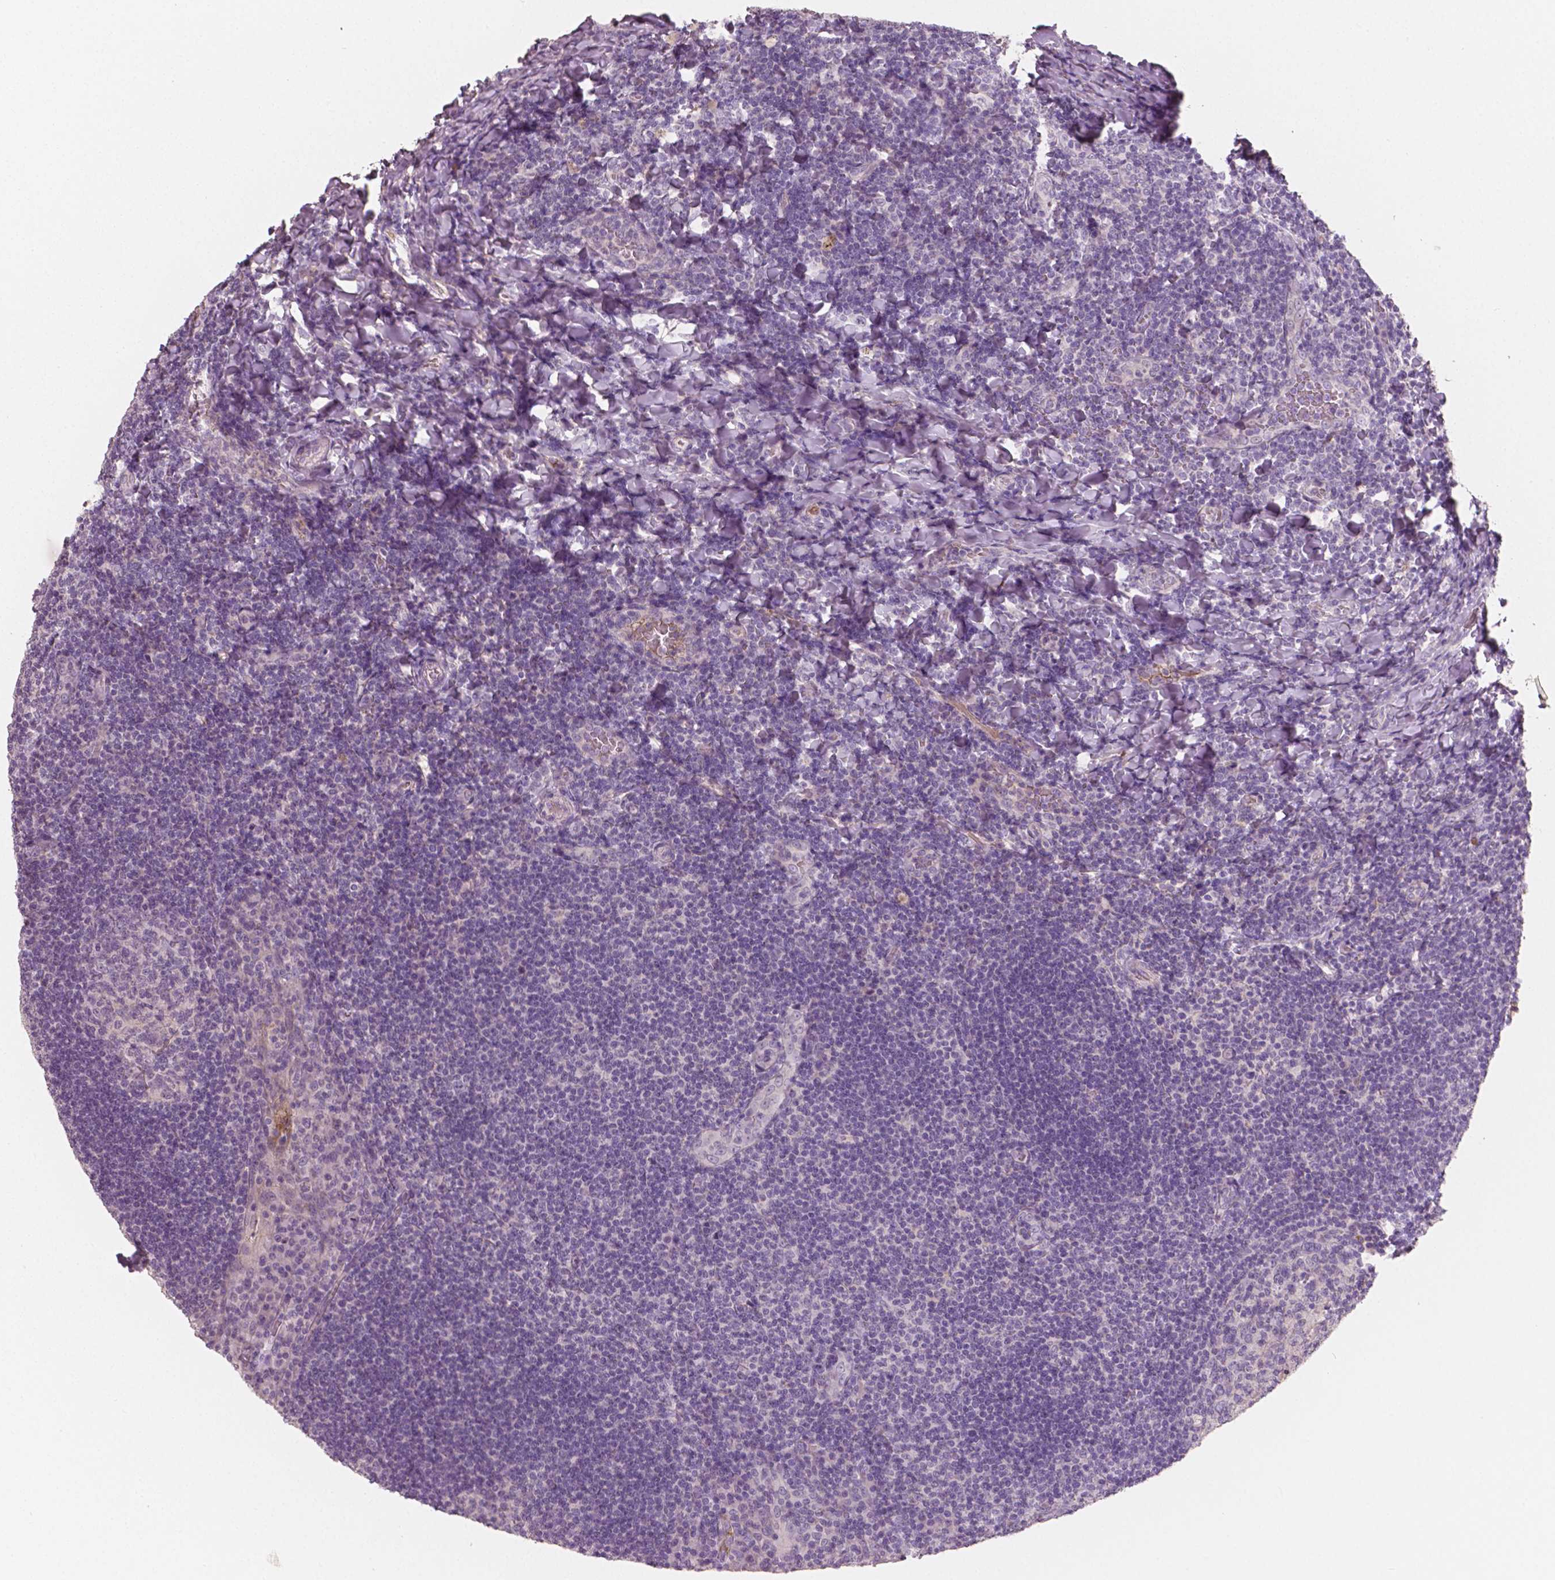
{"staining": {"intensity": "negative", "quantity": "none", "location": "none"}, "tissue": "tonsil", "cell_type": "Germinal center cells", "image_type": "normal", "snomed": [{"axis": "morphology", "description": "Normal tissue, NOS"}, {"axis": "topography", "description": "Tonsil"}], "caption": "Immunohistochemistry micrograph of unremarkable human tonsil stained for a protein (brown), which displays no staining in germinal center cells.", "gene": "APOA4", "patient": {"sex": "male", "age": 17}}